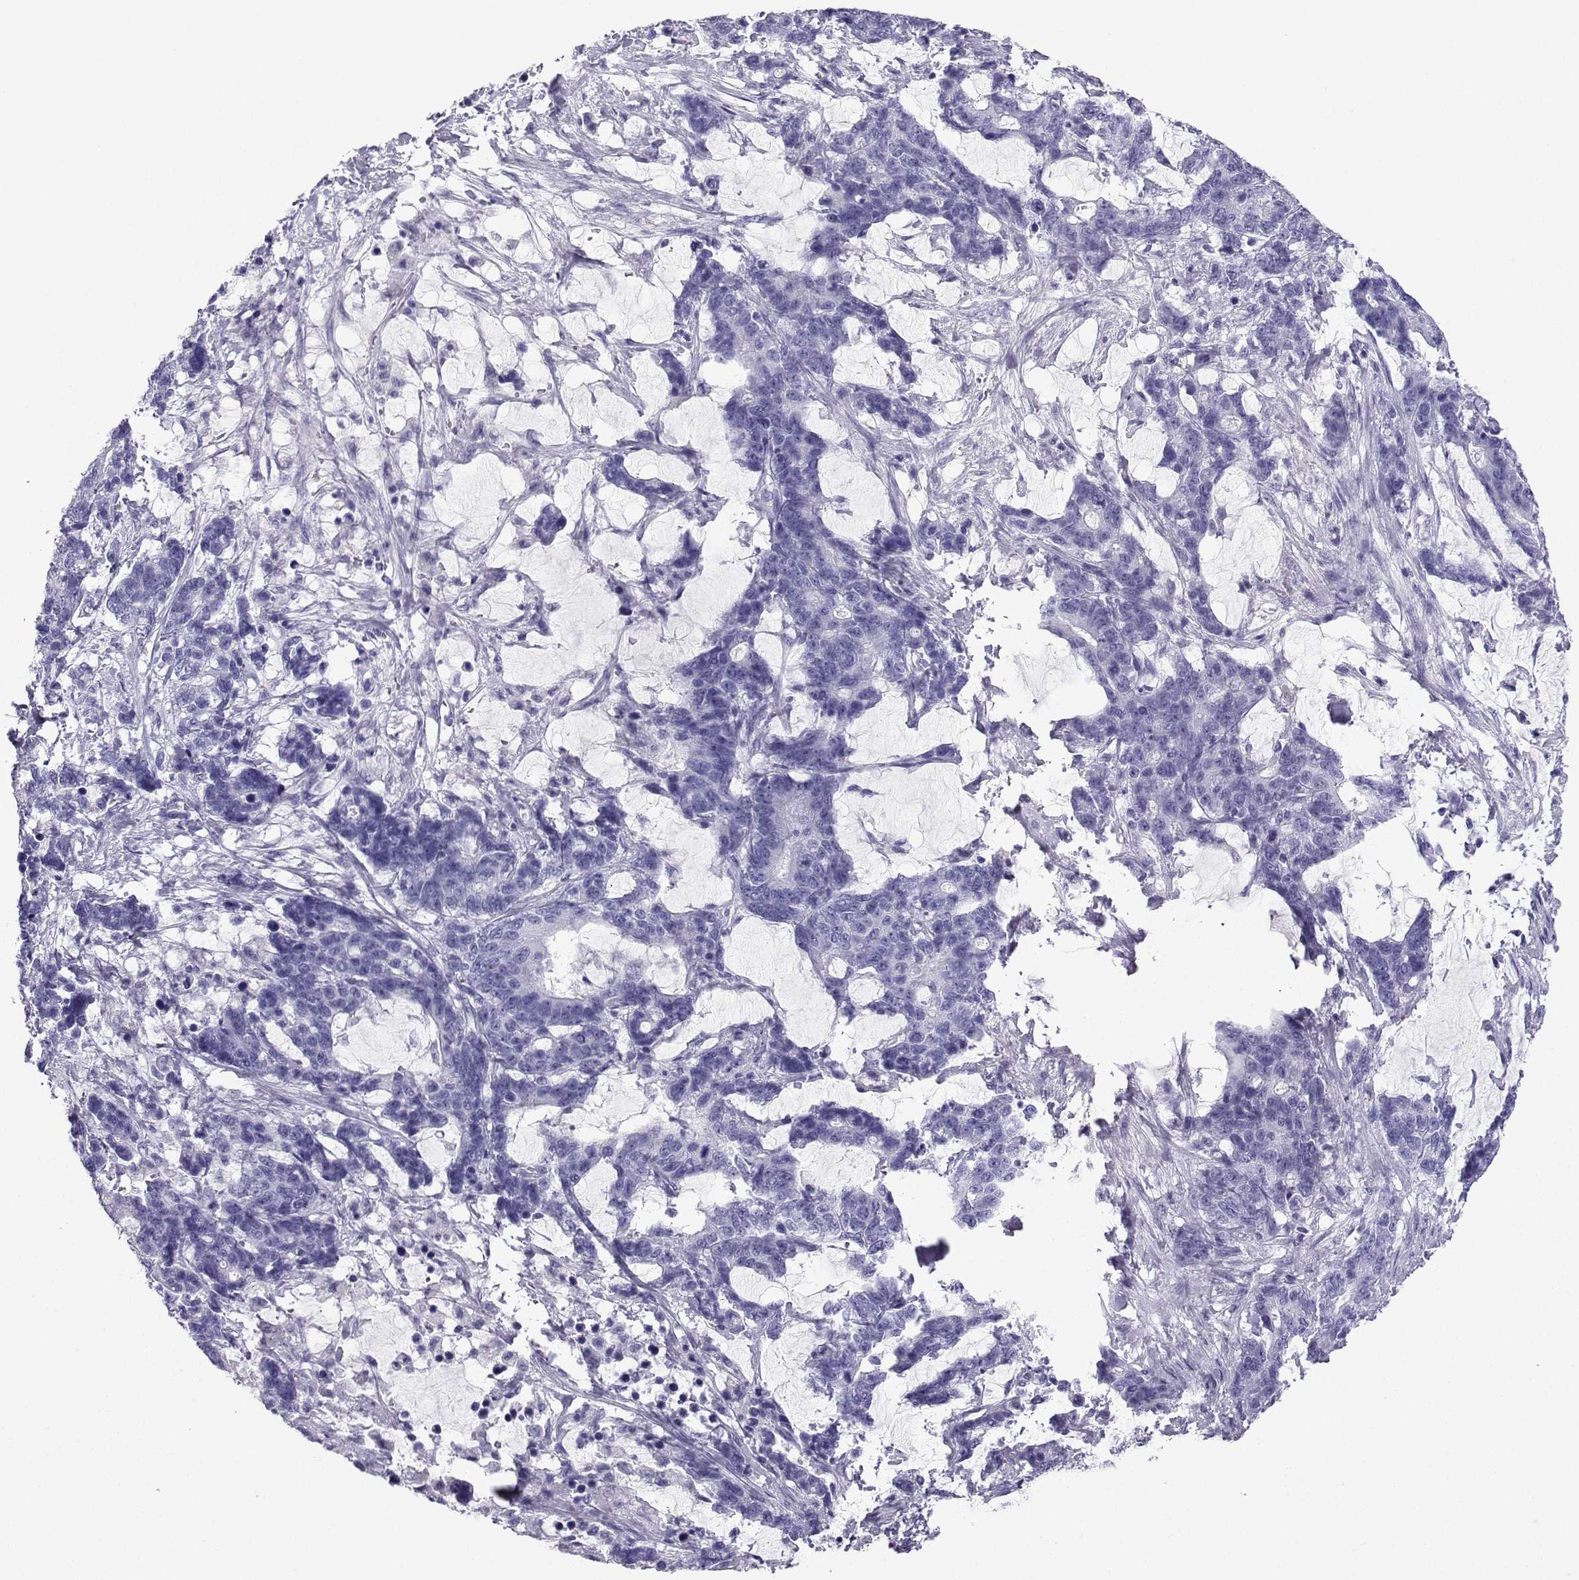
{"staining": {"intensity": "negative", "quantity": "none", "location": "none"}, "tissue": "stomach cancer", "cell_type": "Tumor cells", "image_type": "cancer", "snomed": [{"axis": "morphology", "description": "Normal tissue, NOS"}, {"axis": "morphology", "description": "Adenocarcinoma, NOS"}, {"axis": "topography", "description": "Stomach"}], "caption": "Immunohistochemistry photomicrograph of adenocarcinoma (stomach) stained for a protein (brown), which displays no positivity in tumor cells.", "gene": "CD109", "patient": {"sex": "female", "age": 64}}